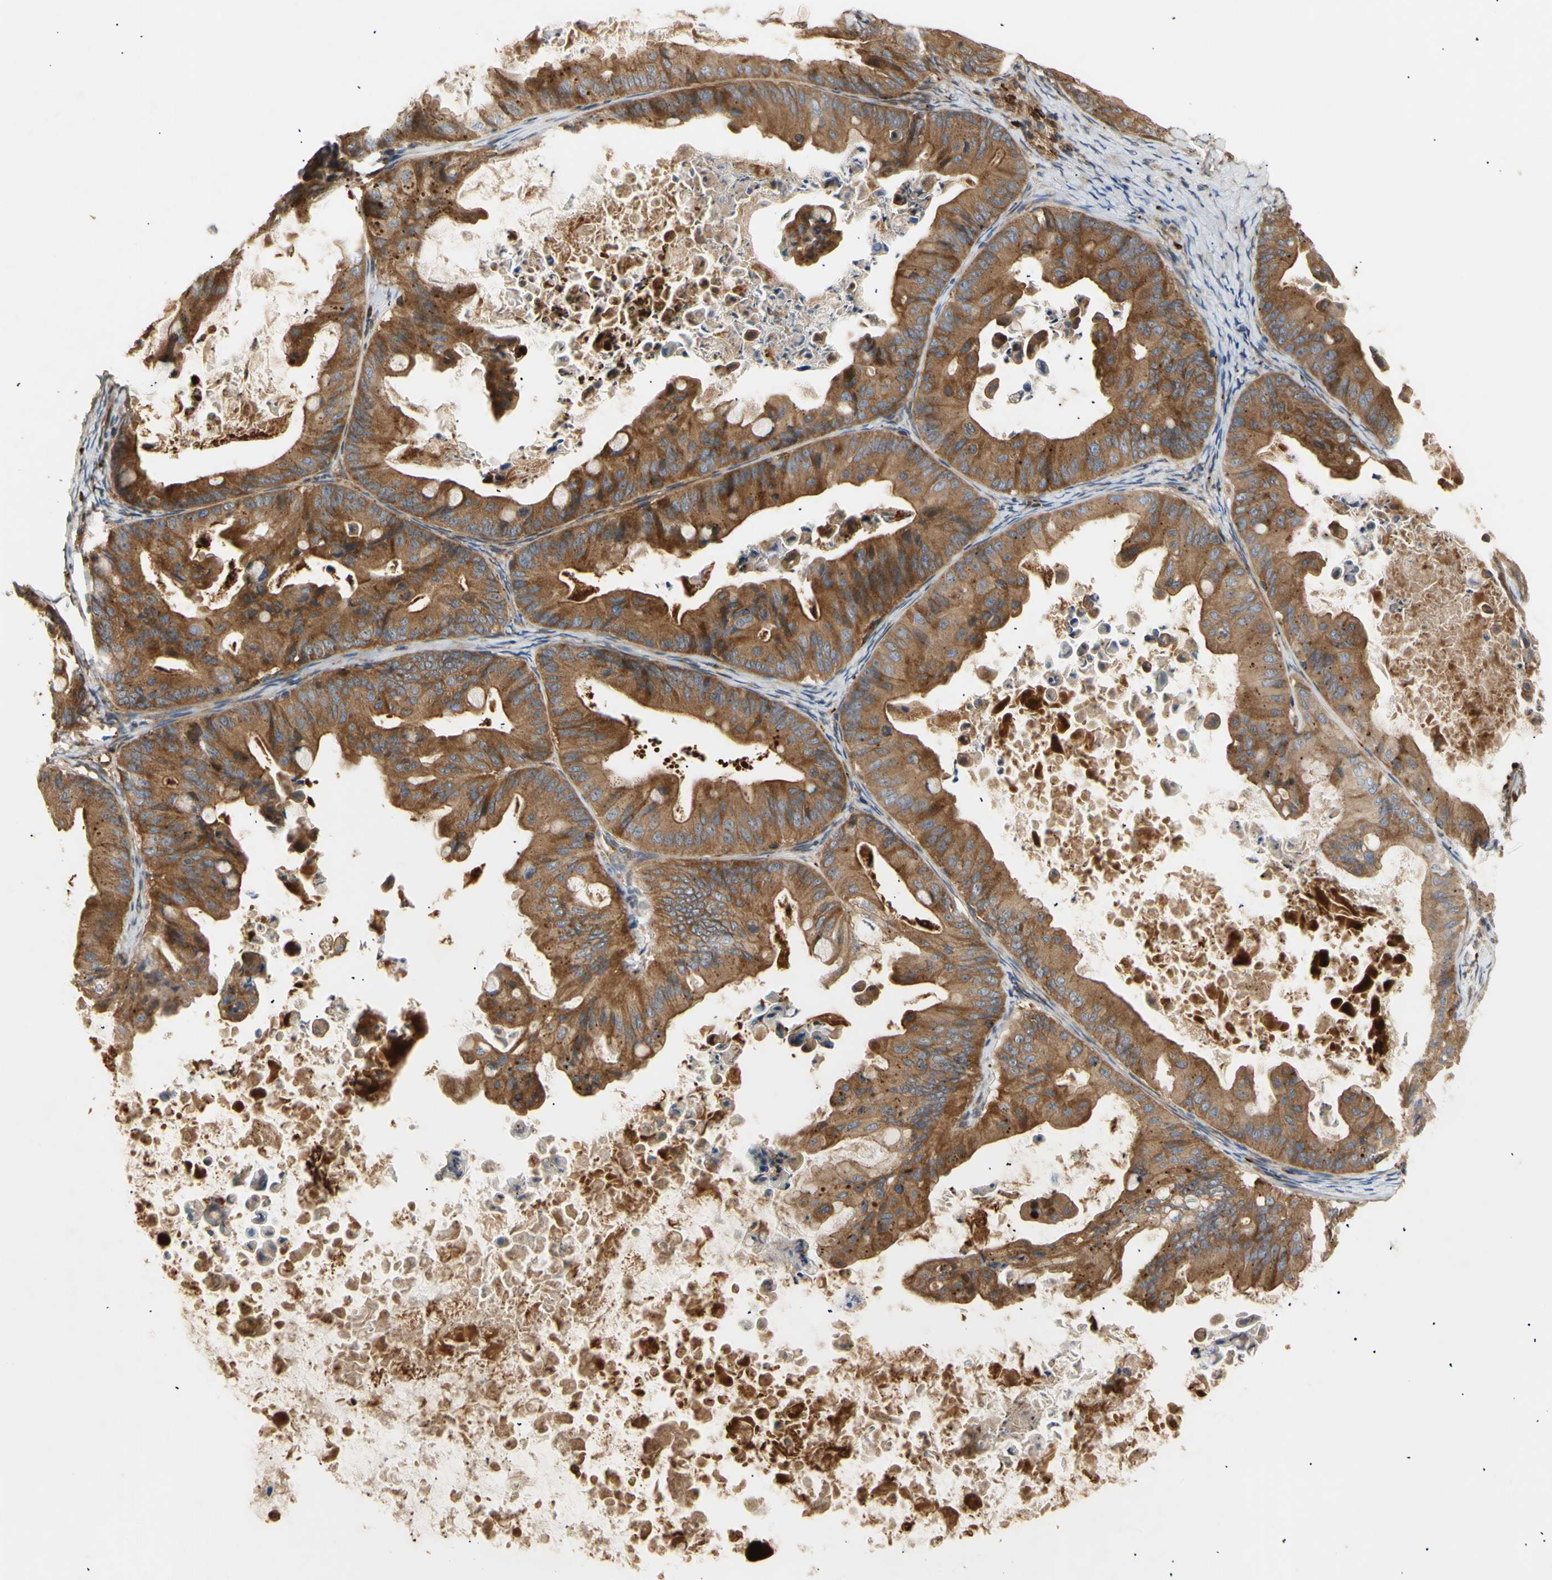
{"staining": {"intensity": "strong", "quantity": ">75%", "location": "cytoplasmic/membranous"}, "tissue": "ovarian cancer", "cell_type": "Tumor cells", "image_type": "cancer", "snomed": [{"axis": "morphology", "description": "Cystadenocarcinoma, mucinous, NOS"}, {"axis": "topography", "description": "Ovary"}], "caption": "This is a micrograph of immunohistochemistry staining of ovarian cancer (mucinous cystadenocarcinoma), which shows strong expression in the cytoplasmic/membranous of tumor cells.", "gene": "TUBG2", "patient": {"sex": "female", "age": 37}}